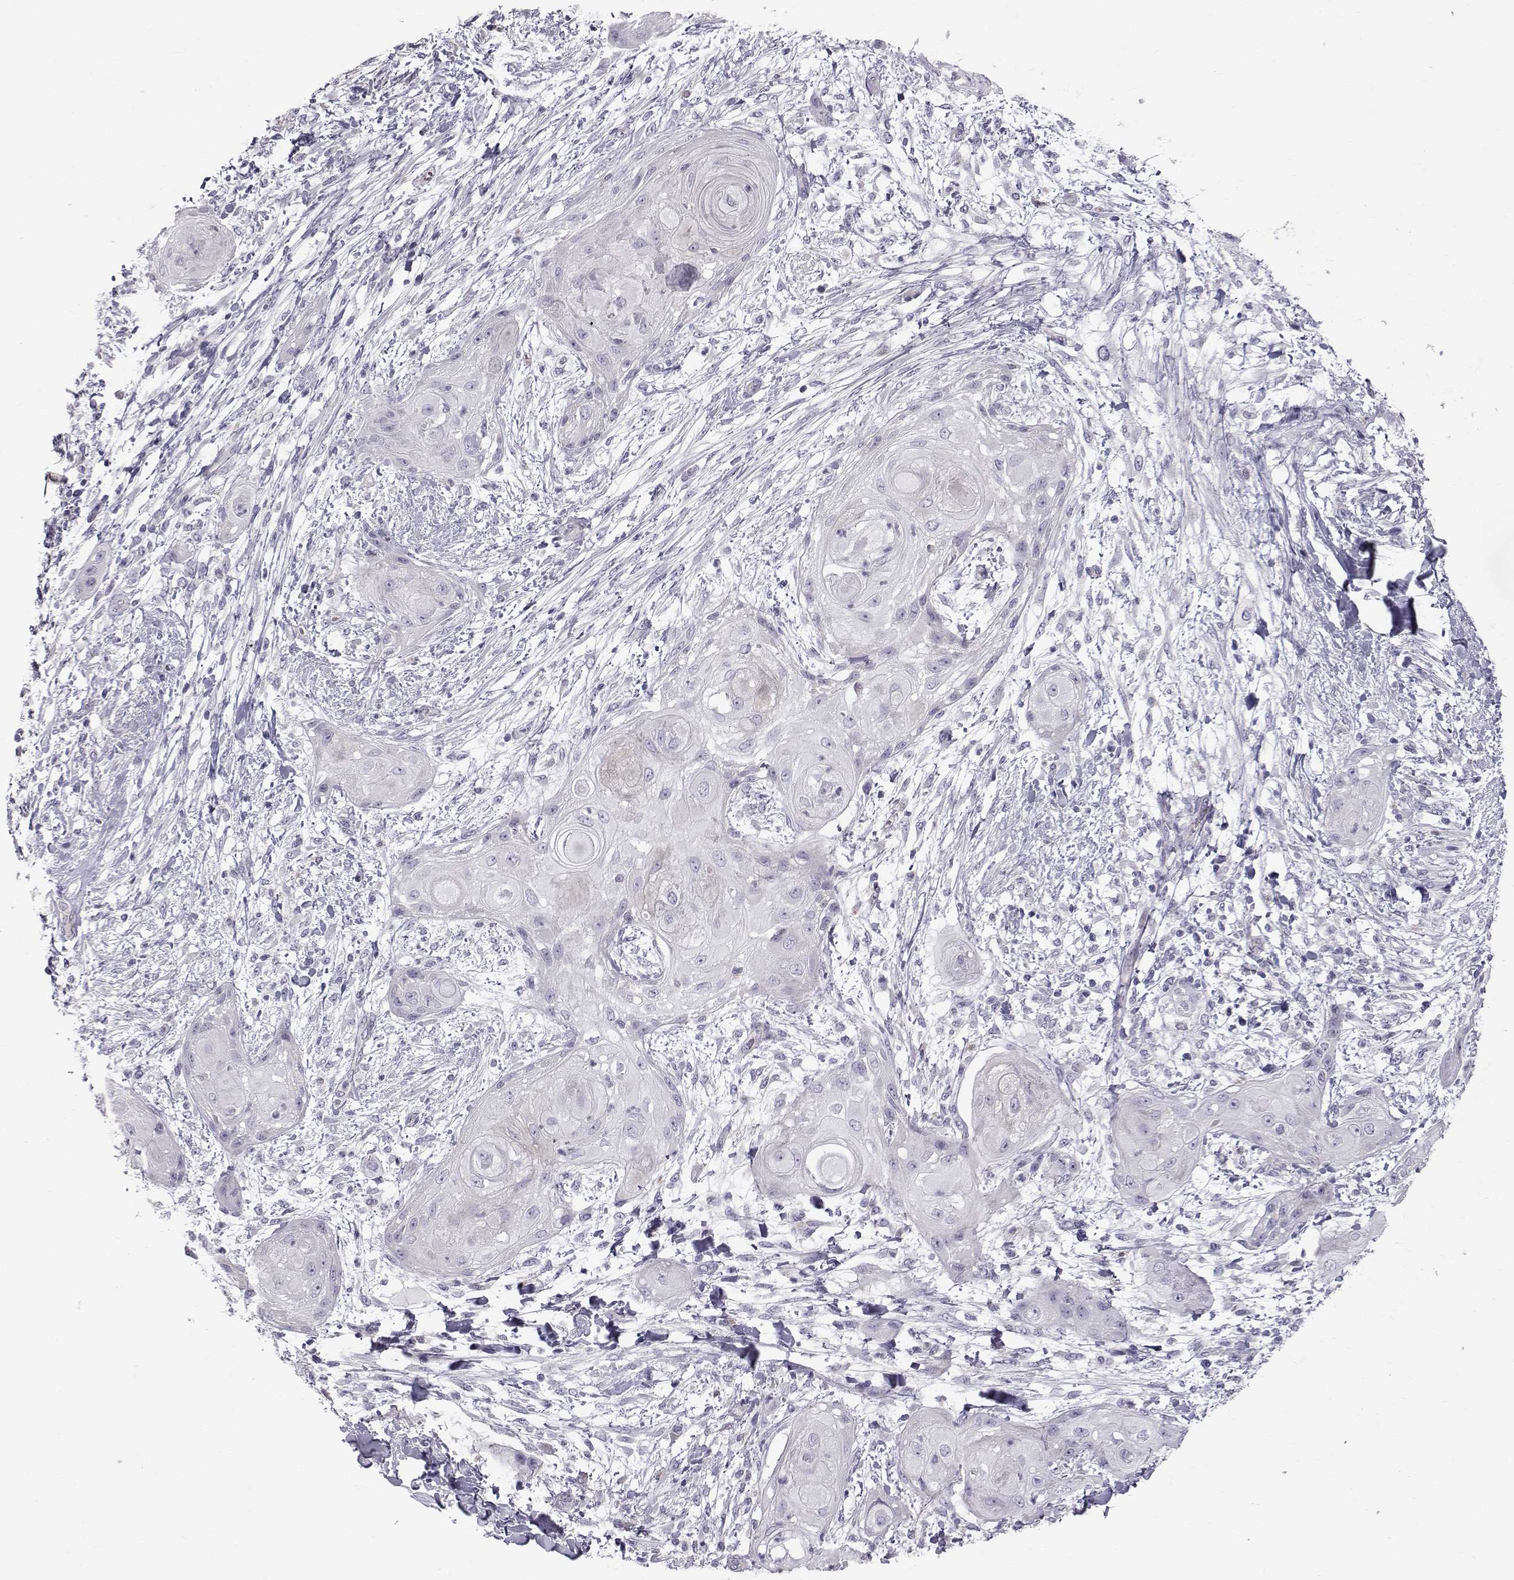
{"staining": {"intensity": "negative", "quantity": "none", "location": "none"}, "tissue": "skin cancer", "cell_type": "Tumor cells", "image_type": "cancer", "snomed": [{"axis": "morphology", "description": "Squamous cell carcinoma, NOS"}, {"axis": "topography", "description": "Skin"}], "caption": "Squamous cell carcinoma (skin) was stained to show a protein in brown. There is no significant staining in tumor cells. (DAB immunohistochemistry (IHC) visualized using brightfield microscopy, high magnification).", "gene": "CALCR", "patient": {"sex": "male", "age": 62}}